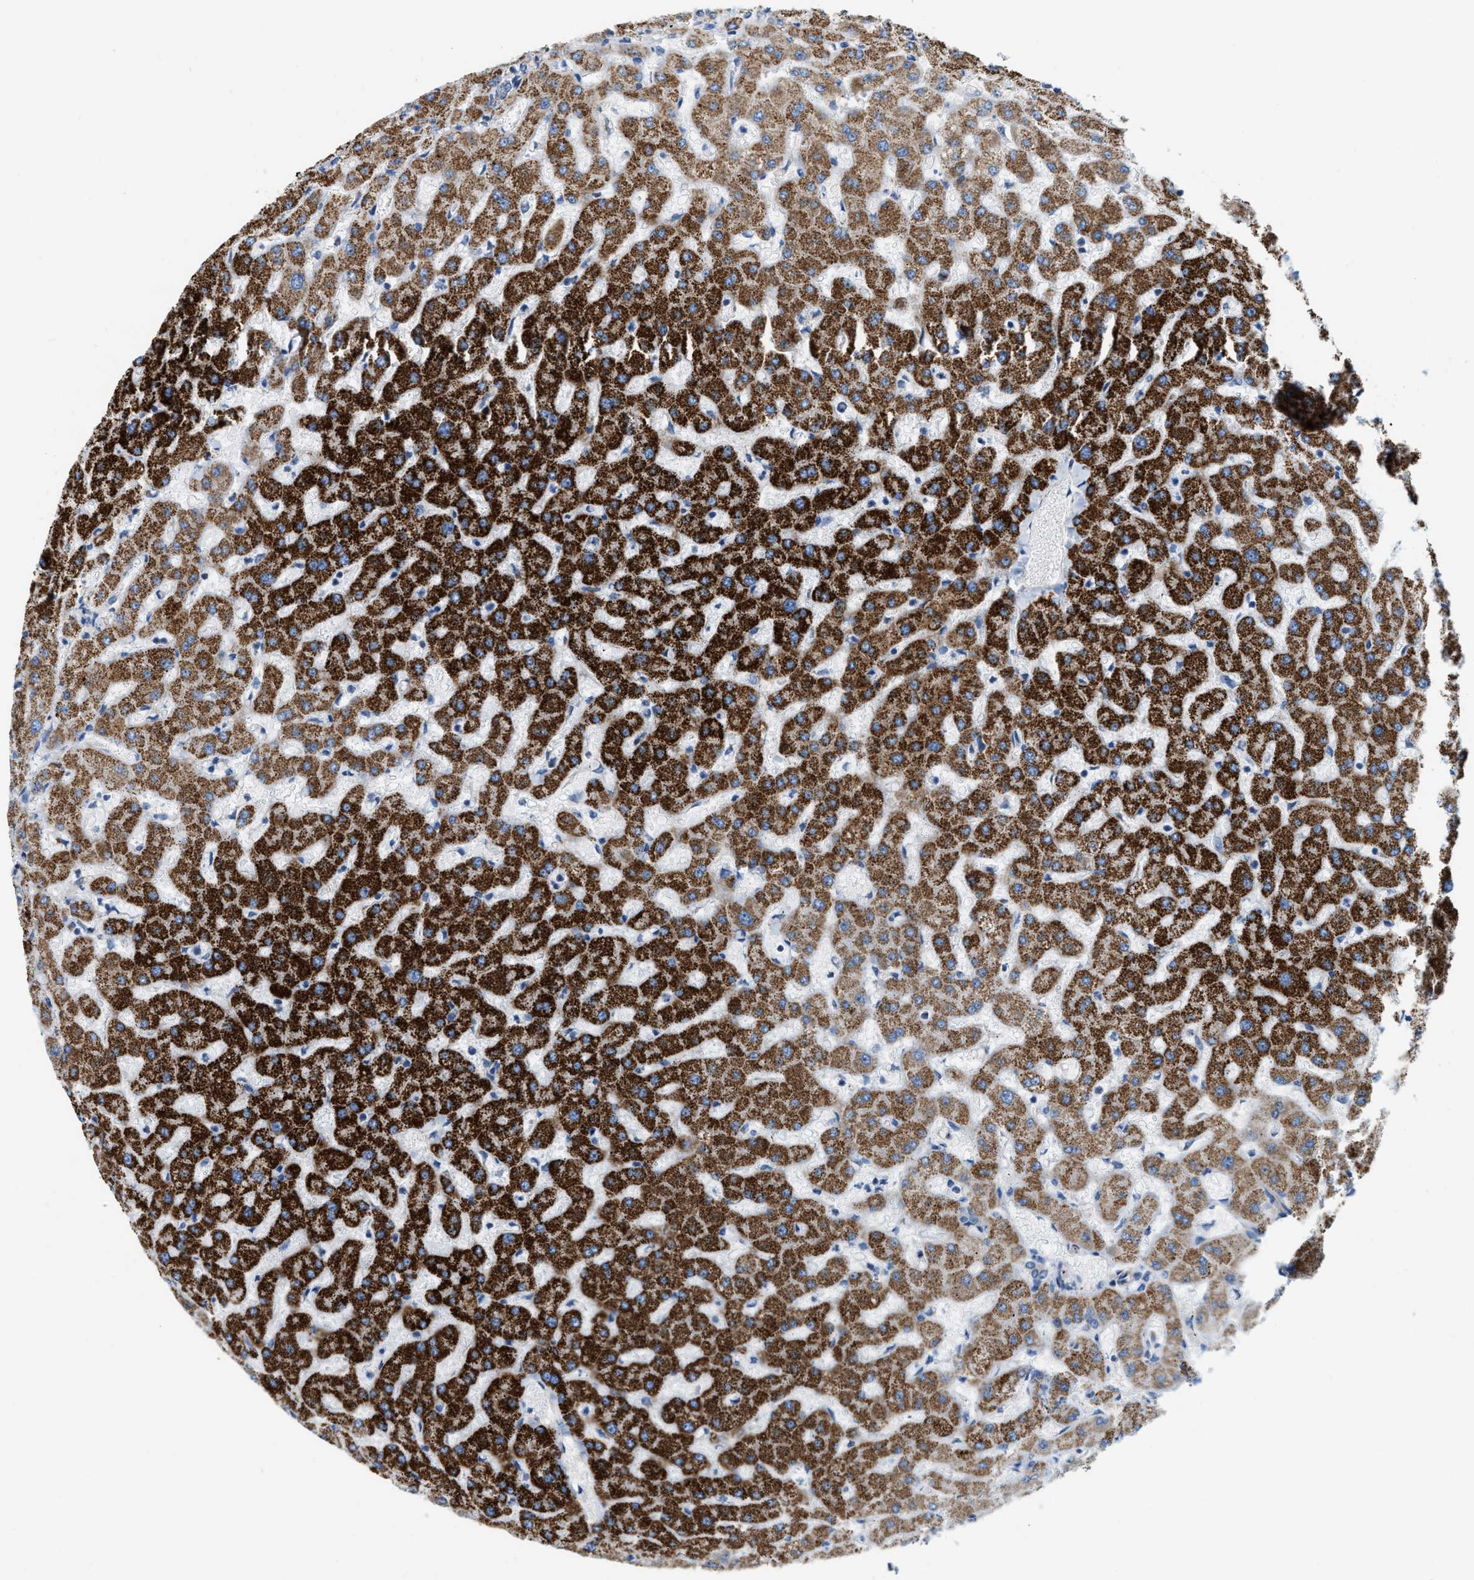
{"staining": {"intensity": "negative", "quantity": "none", "location": "none"}, "tissue": "liver", "cell_type": "Cholangiocytes", "image_type": "normal", "snomed": [{"axis": "morphology", "description": "Normal tissue, NOS"}, {"axis": "topography", "description": "Liver"}], "caption": "Immunohistochemical staining of normal liver displays no significant positivity in cholangiocytes.", "gene": "JADE1", "patient": {"sex": "female", "age": 63}}